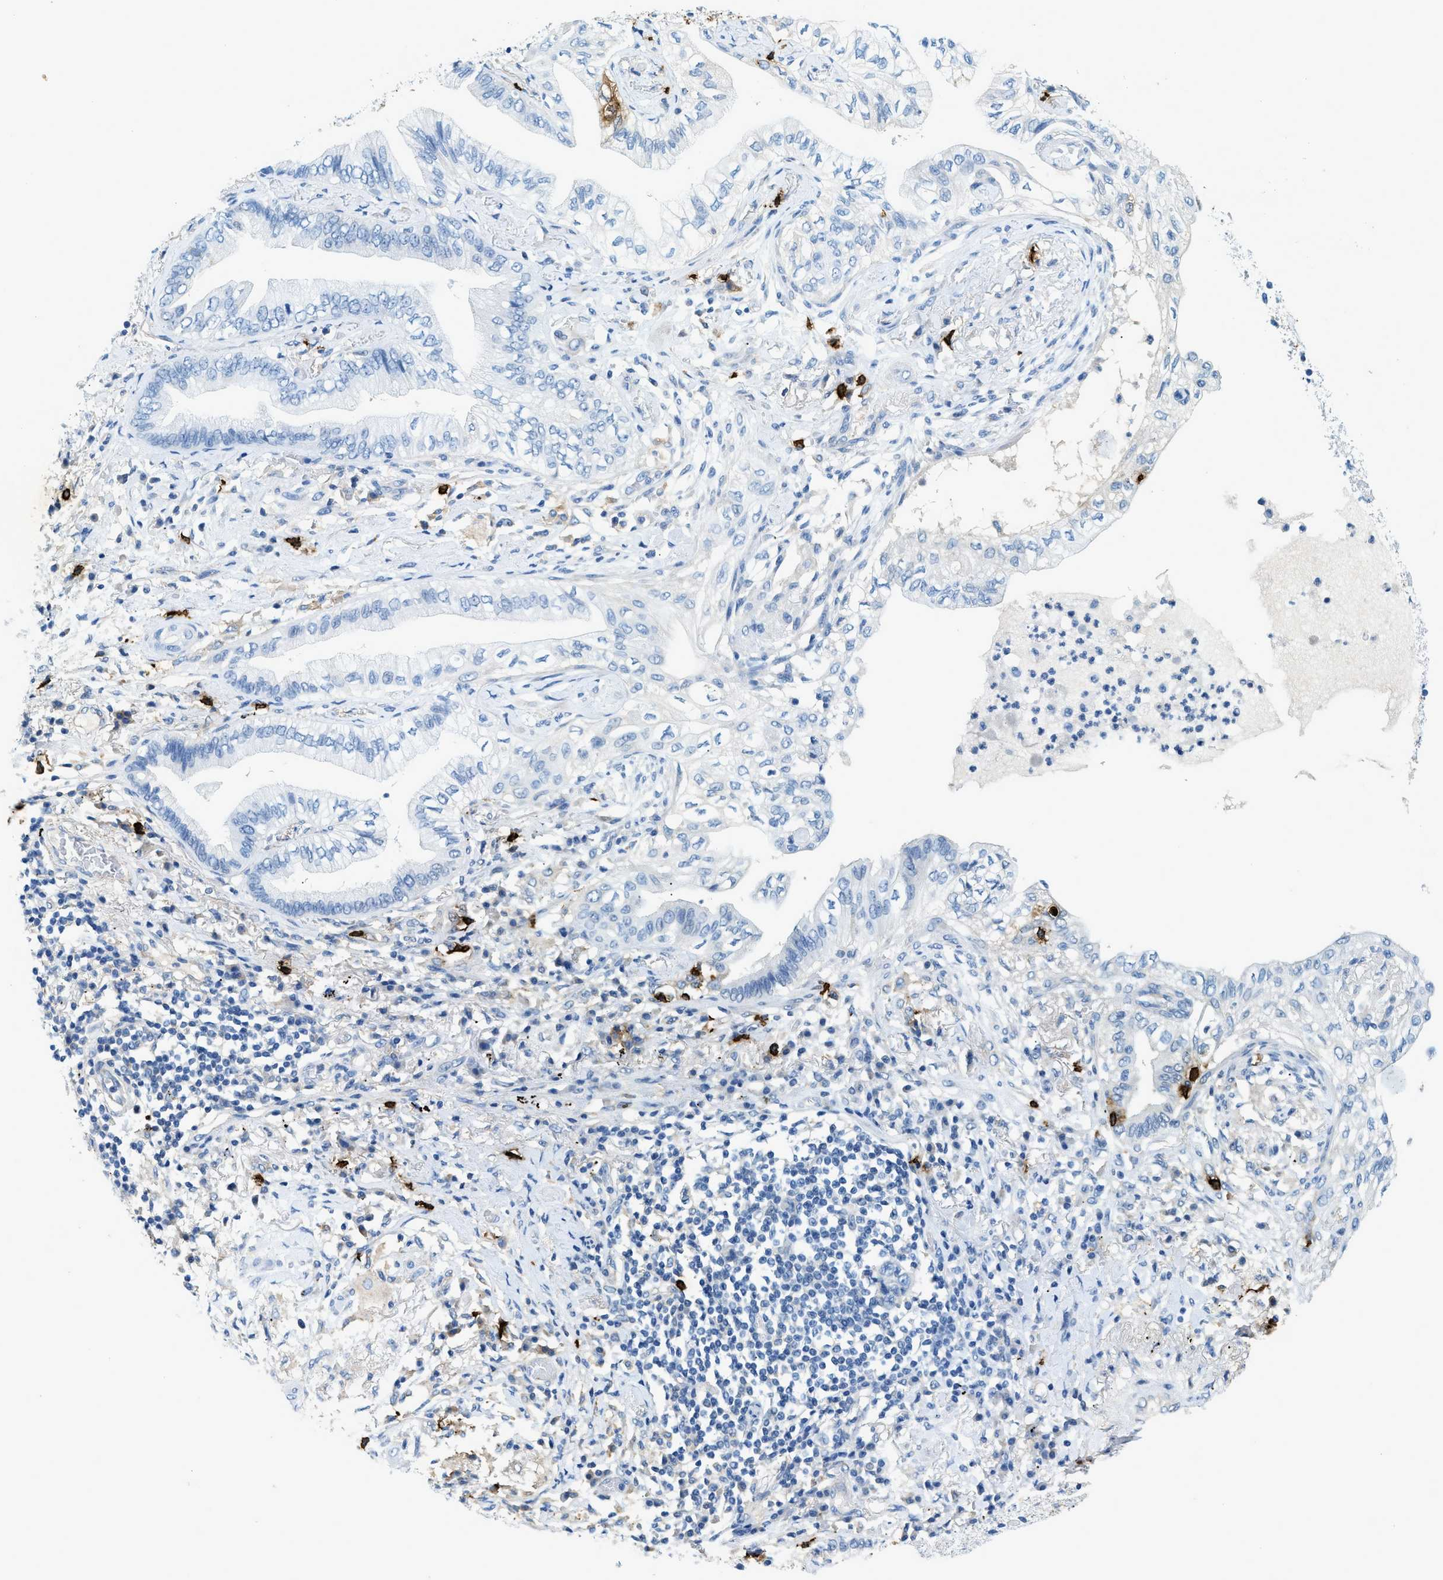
{"staining": {"intensity": "negative", "quantity": "none", "location": "none"}, "tissue": "lung cancer", "cell_type": "Tumor cells", "image_type": "cancer", "snomed": [{"axis": "morphology", "description": "Normal tissue, NOS"}, {"axis": "morphology", "description": "Adenocarcinoma, NOS"}, {"axis": "topography", "description": "Bronchus"}, {"axis": "topography", "description": "Lung"}], "caption": "Human lung adenocarcinoma stained for a protein using IHC reveals no staining in tumor cells.", "gene": "TPSAB1", "patient": {"sex": "female", "age": 70}}